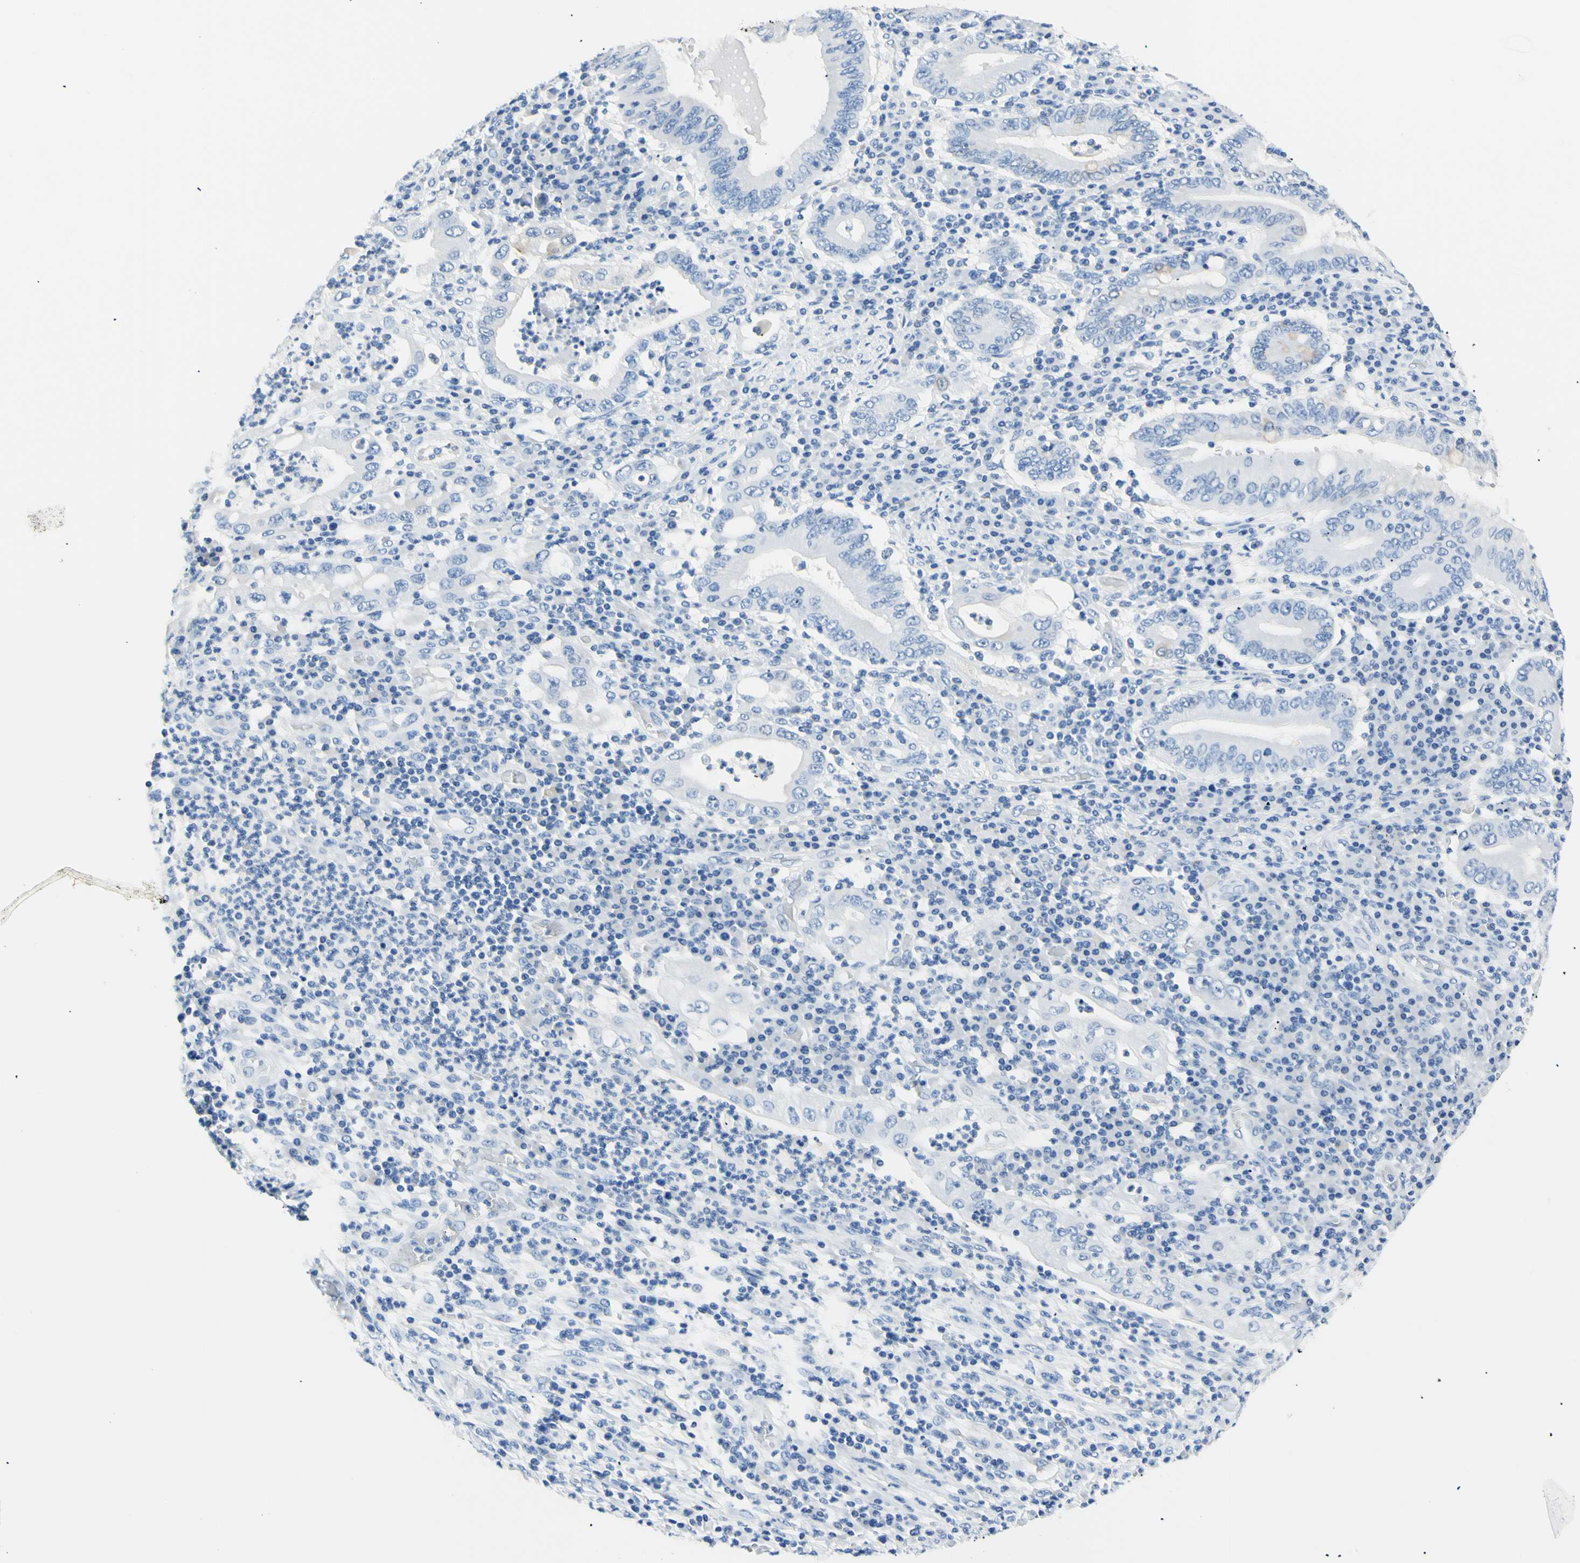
{"staining": {"intensity": "negative", "quantity": "none", "location": "none"}, "tissue": "stomach cancer", "cell_type": "Tumor cells", "image_type": "cancer", "snomed": [{"axis": "morphology", "description": "Normal tissue, NOS"}, {"axis": "morphology", "description": "Adenocarcinoma, NOS"}, {"axis": "topography", "description": "Esophagus"}, {"axis": "topography", "description": "Stomach, upper"}, {"axis": "topography", "description": "Peripheral nerve tissue"}], "caption": "DAB (3,3'-diaminobenzidine) immunohistochemical staining of human stomach cancer (adenocarcinoma) displays no significant positivity in tumor cells.", "gene": "HPCA", "patient": {"sex": "male", "age": 62}}